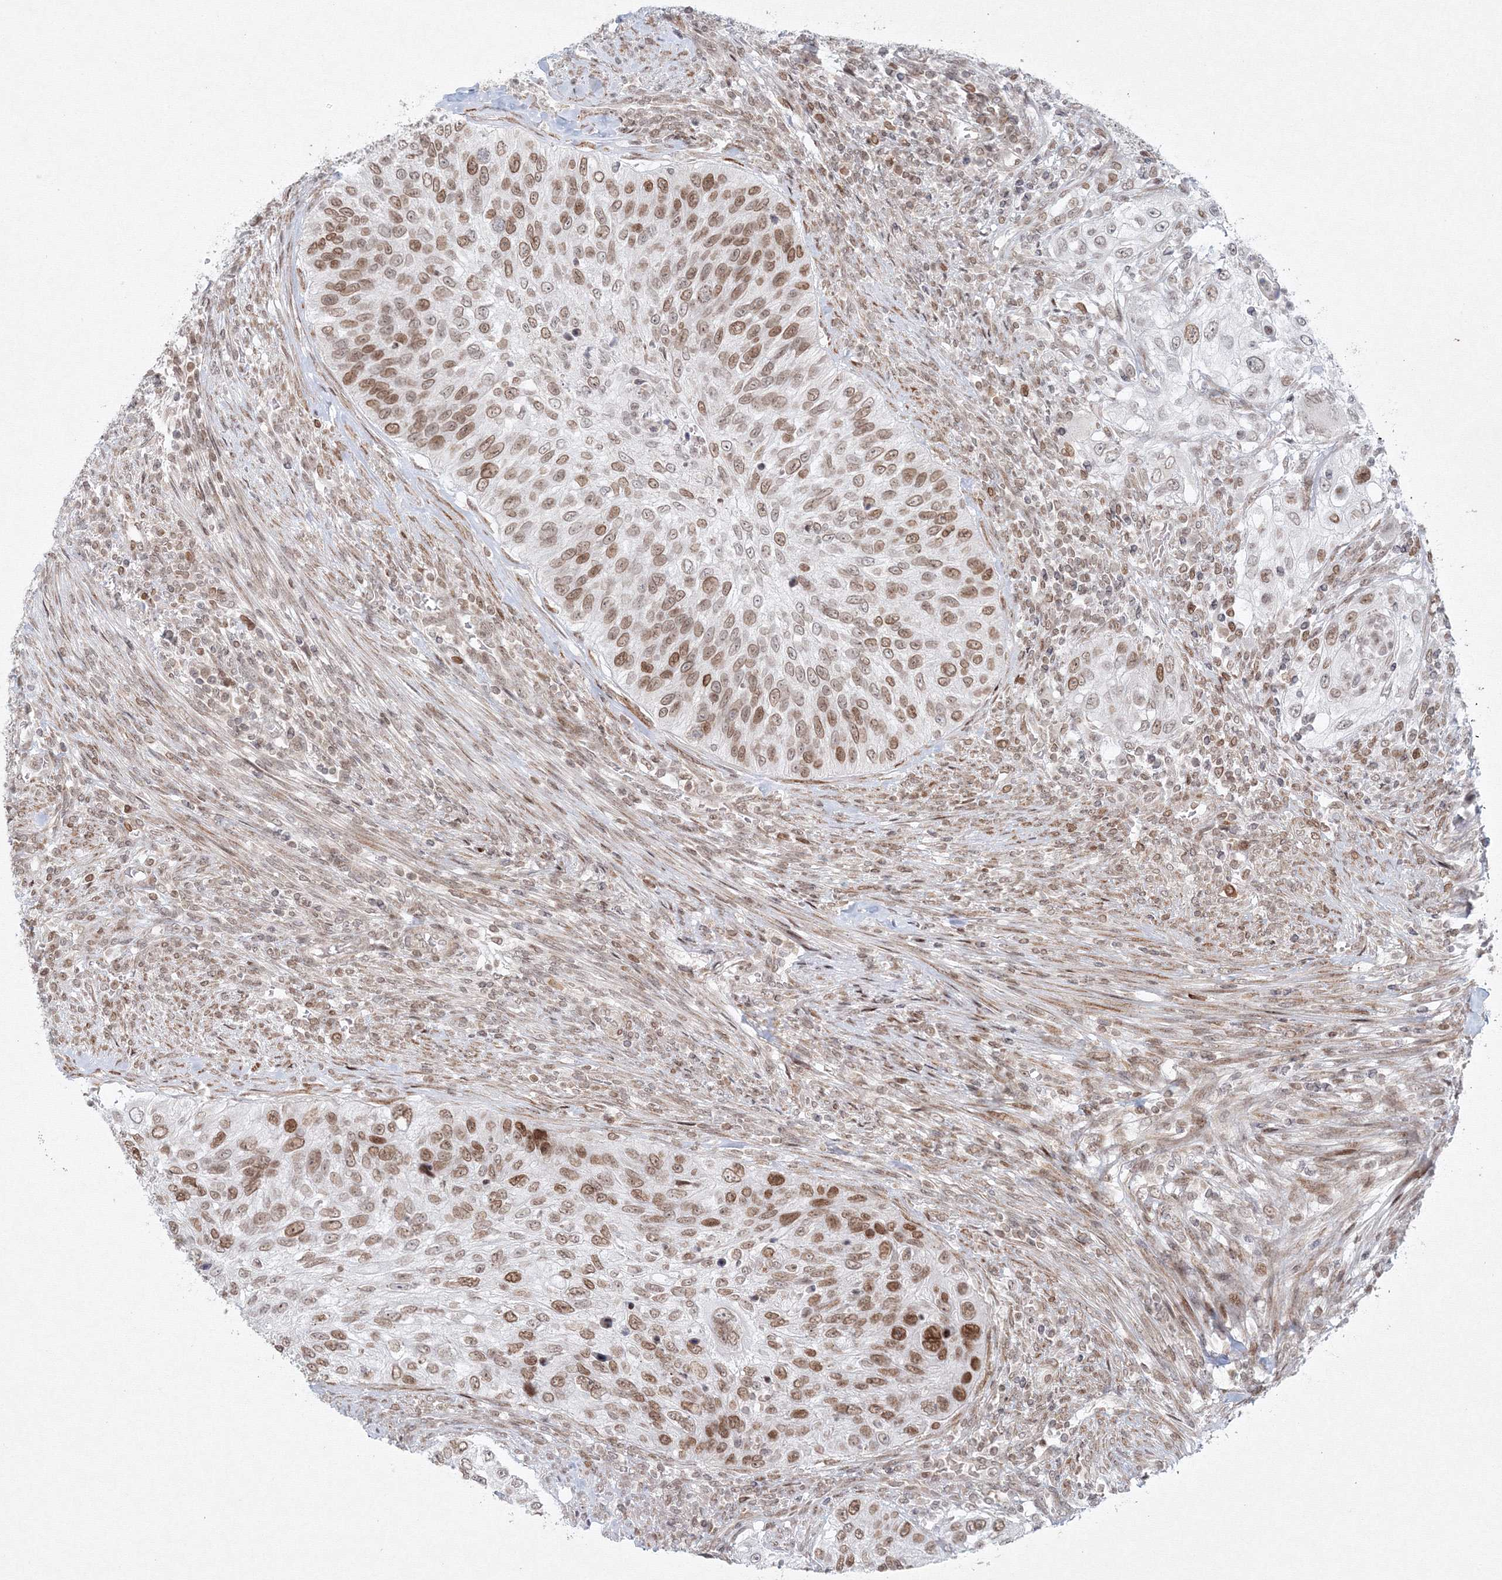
{"staining": {"intensity": "moderate", "quantity": ">75%", "location": "nuclear"}, "tissue": "urothelial cancer", "cell_type": "Tumor cells", "image_type": "cancer", "snomed": [{"axis": "morphology", "description": "Urothelial carcinoma, High grade"}, {"axis": "topography", "description": "Urinary bladder"}], "caption": "Urothelial cancer stained with immunohistochemistry exhibits moderate nuclear expression in approximately >75% of tumor cells.", "gene": "KIF4A", "patient": {"sex": "female", "age": 60}}